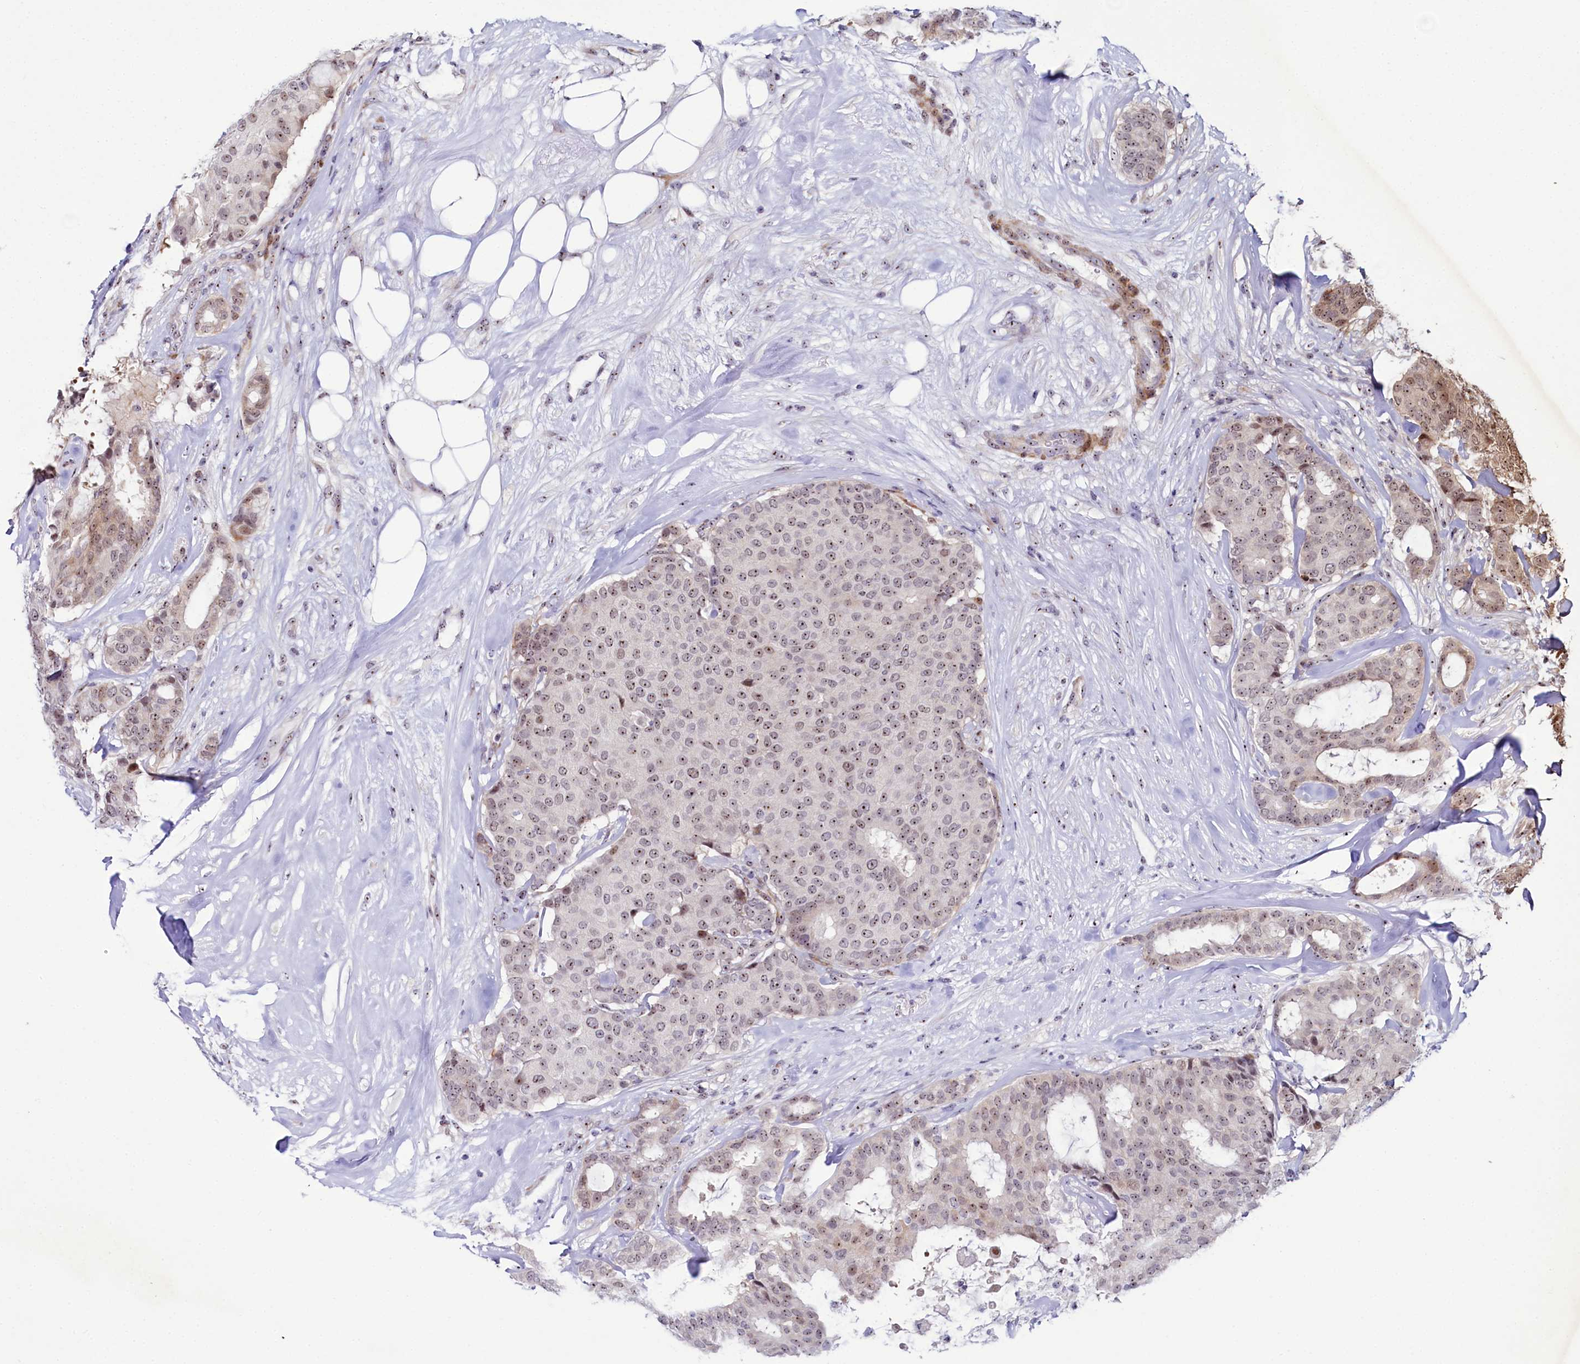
{"staining": {"intensity": "moderate", "quantity": ">75%", "location": "cytoplasmic/membranous,nuclear"}, "tissue": "breast cancer", "cell_type": "Tumor cells", "image_type": "cancer", "snomed": [{"axis": "morphology", "description": "Duct carcinoma"}, {"axis": "topography", "description": "Breast"}], "caption": "An IHC histopathology image of neoplastic tissue is shown. Protein staining in brown shows moderate cytoplasmic/membranous and nuclear positivity in breast cancer within tumor cells.", "gene": "TCOF1", "patient": {"sex": "female", "age": 75}}